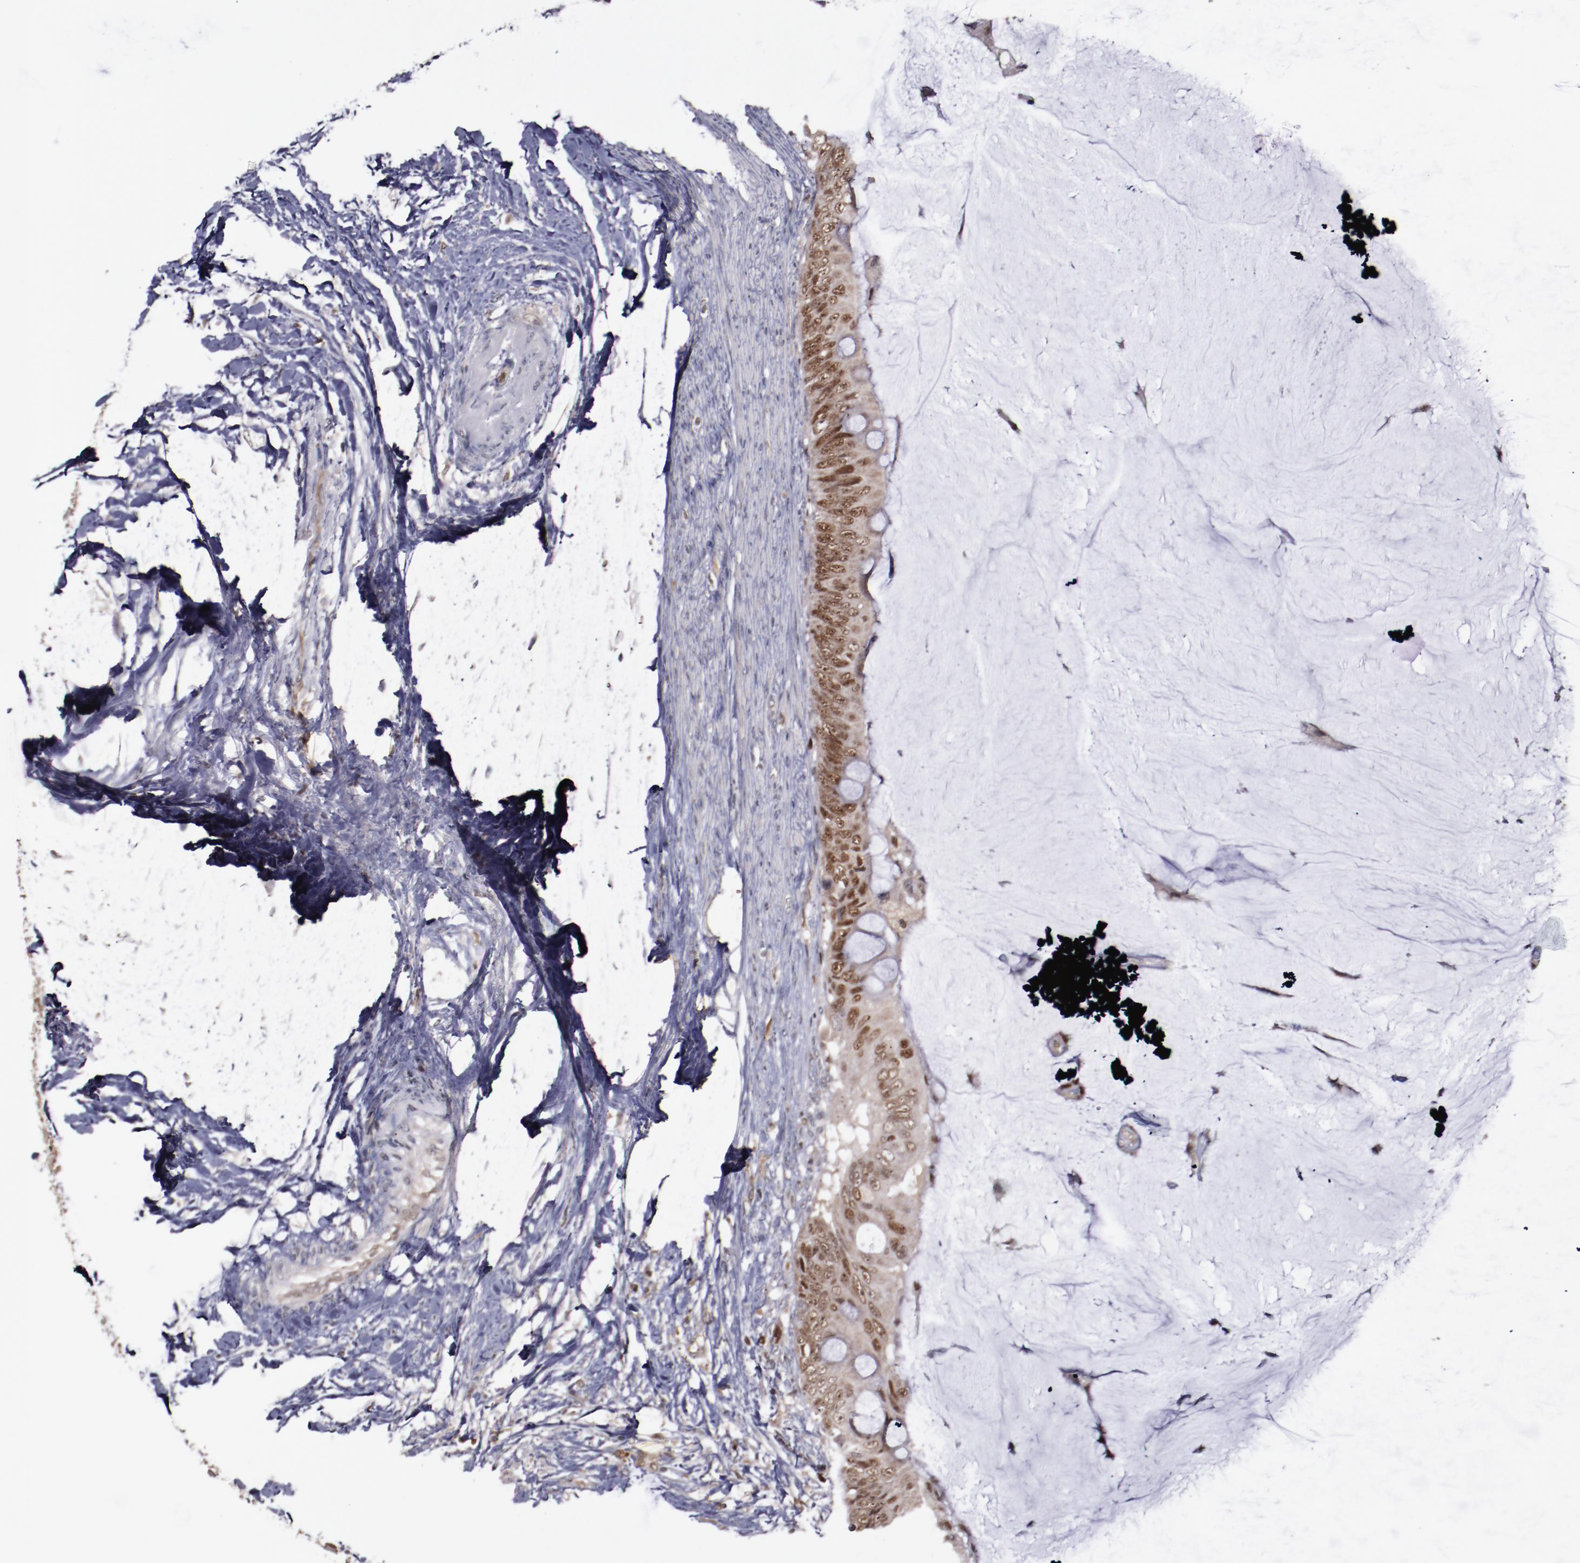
{"staining": {"intensity": "strong", "quantity": ">75%", "location": "nuclear"}, "tissue": "colorectal cancer", "cell_type": "Tumor cells", "image_type": "cancer", "snomed": [{"axis": "morphology", "description": "Normal tissue, NOS"}, {"axis": "morphology", "description": "Adenocarcinoma, NOS"}, {"axis": "topography", "description": "Rectum"}, {"axis": "topography", "description": "Peripheral nerve tissue"}], "caption": "Protein staining reveals strong nuclear expression in about >75% of tumor cells in colorectal adenocarcinoma. (DAB IHC, brown staining for protein, blue staining for nuclei).", "gene": "CHEK2", "patient": {"sex": "female", "age": 77}}